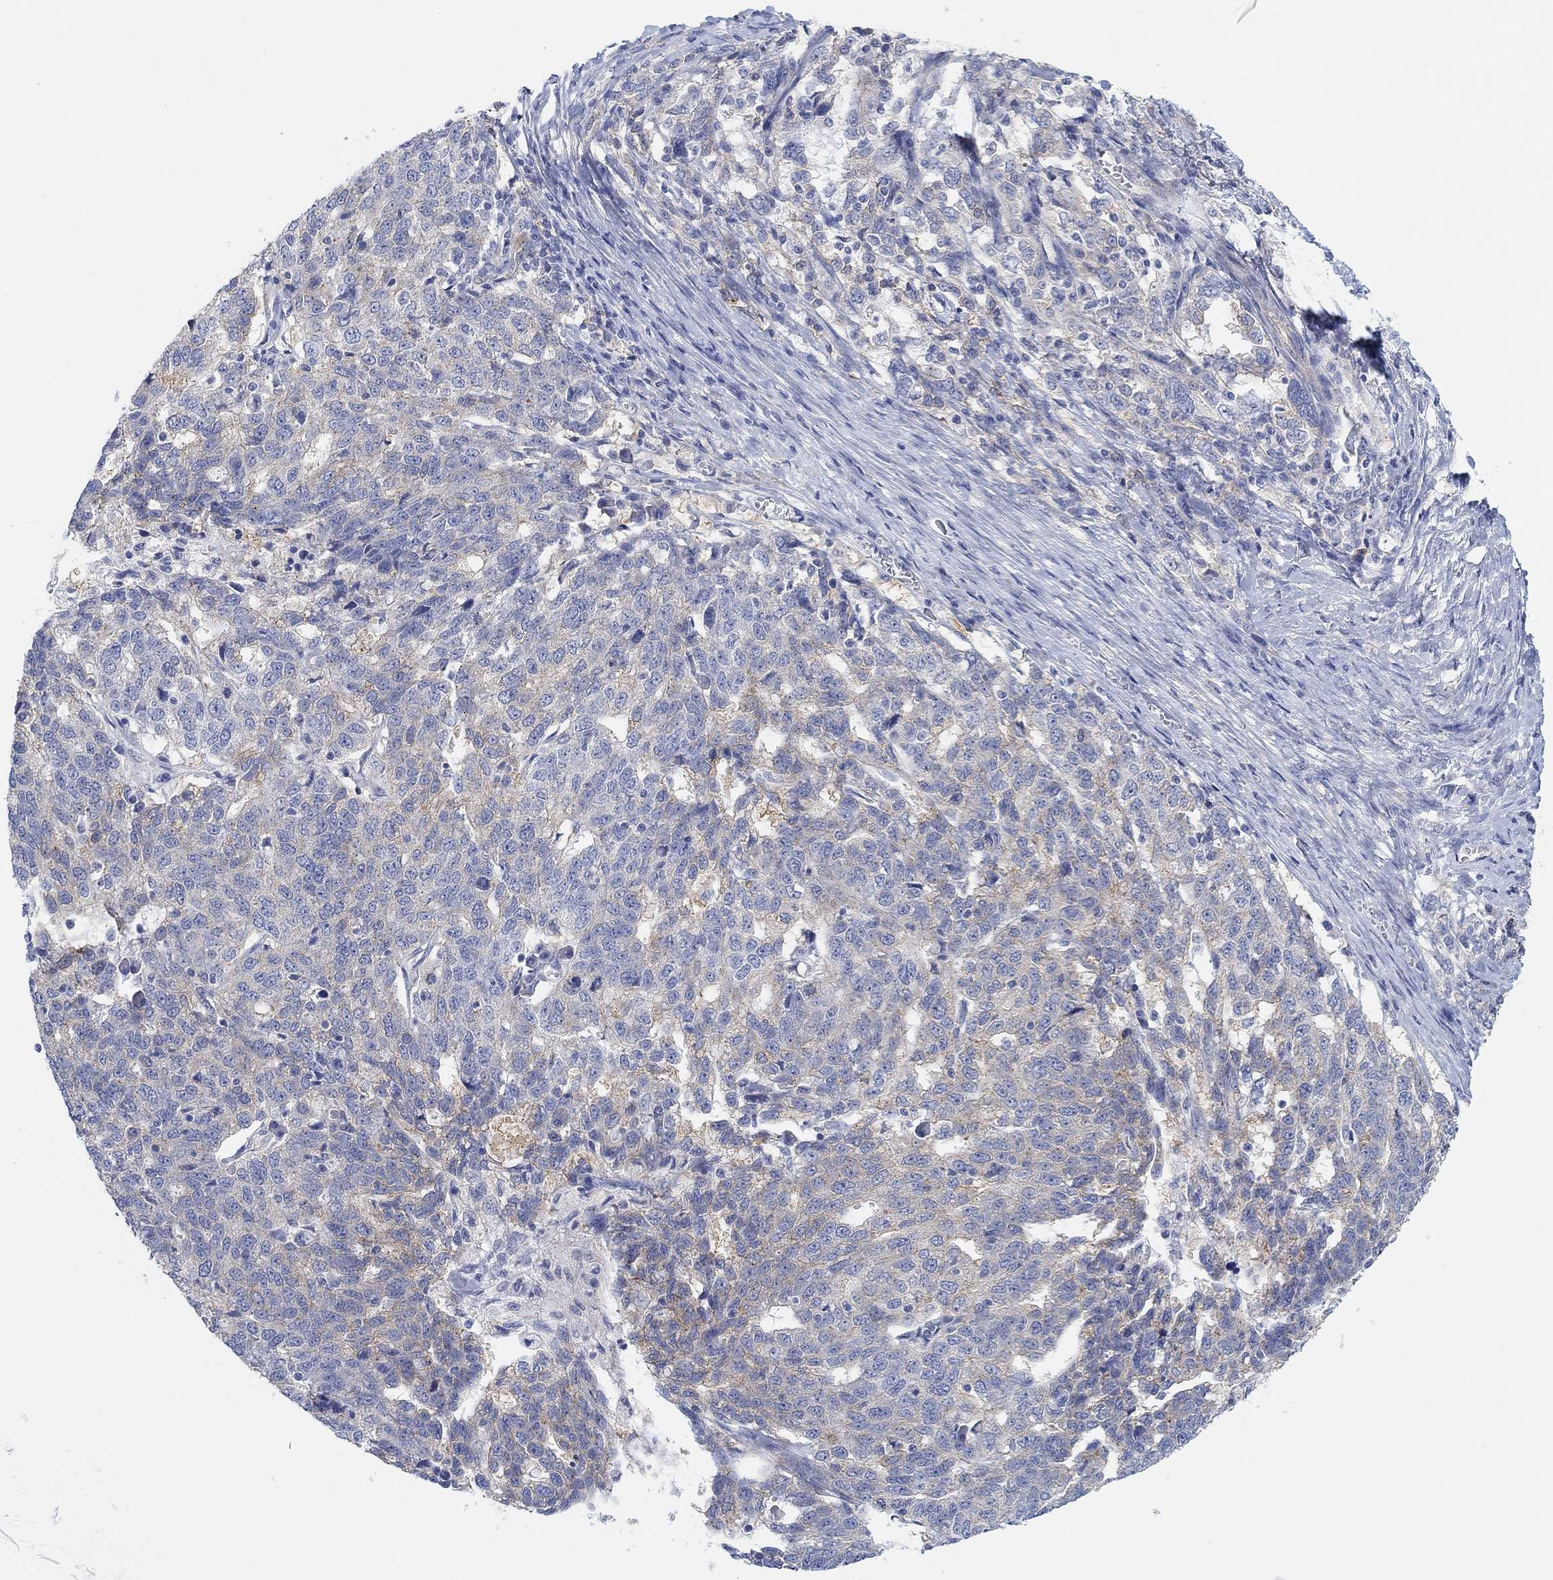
{"staining": {"intensity": "weak", "quantity": "25%-75%", "location": "cytoplasmic/membranous"}, "tissue": "ovarian cancer", "cell_type": "Tumor cells", "image_type": "cancer", "snomed": [{"axis": "morphology", "description": "Cystadenocarcinoma, serous, NOS"}, {"axis": "topography", "description": "Ovary"}], "caption": "The image shows a brown stain indicating the presence of a protein in the cytoplasmic/membranous of tumor cells in ovarian cancer. (DAB = brown stain, brightfield microscopy at high magnification).", "gene": "RGS1", "patient": {"sex": "female", "age": 71}}